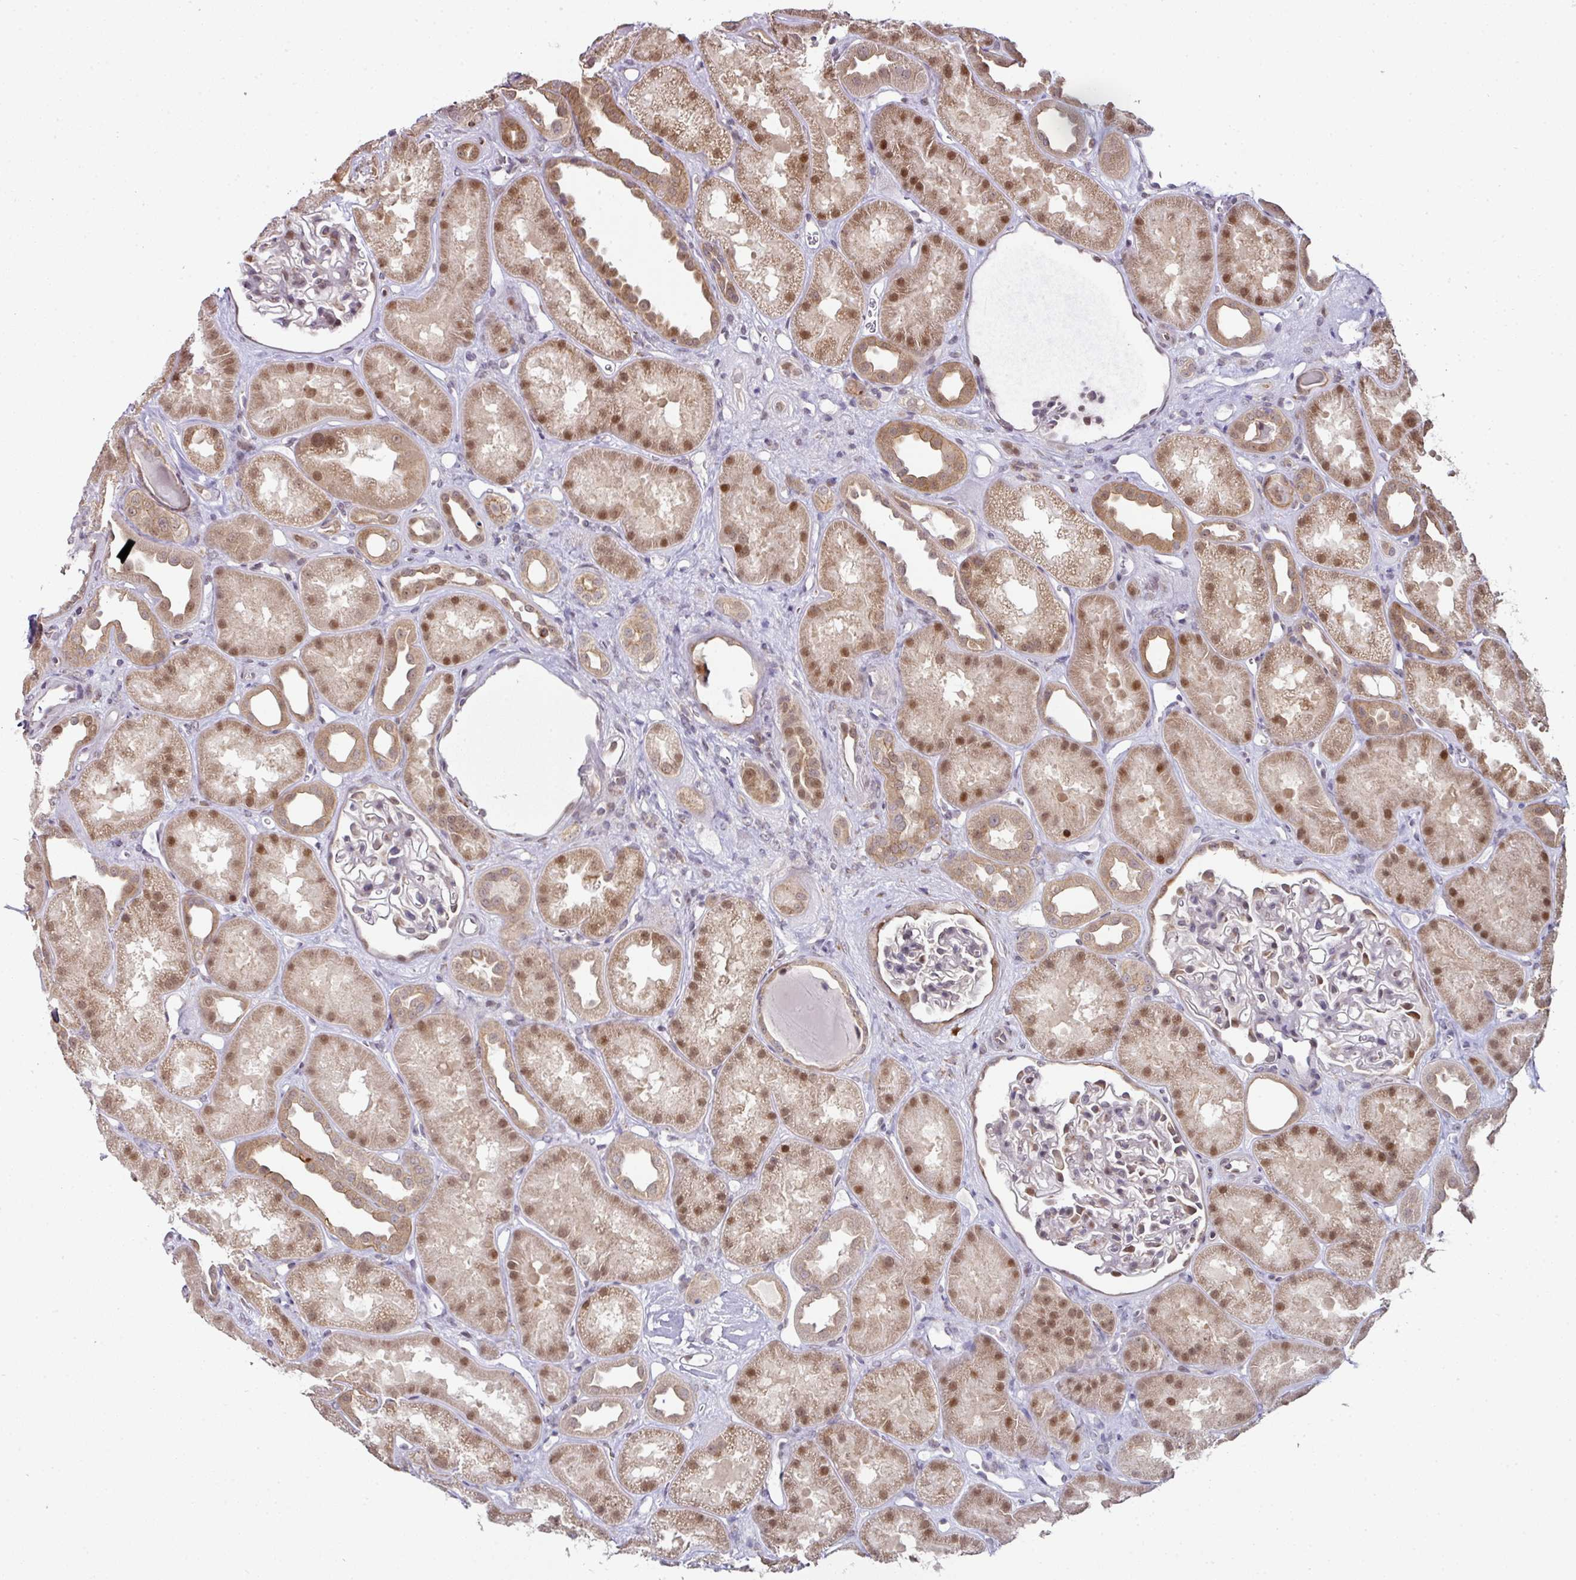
{"staining": {"intensity": "weak", "quantity": "<25%", "location": "cytoplasmic/membranous"}, "tissue": "kidney", "cell_type": "Cells in glomeruli", "image_type": "normal", "snomed": [{"axis": "morphology", "description": "Normal tissue, NOS"}, {"axis": "topography", "description": "Kidney"}], "caption": "There is no significant expression in cells in glomeruli of kidney.", "gene": "APOLD1", "patient": {"sex": "male", "age": 61}}